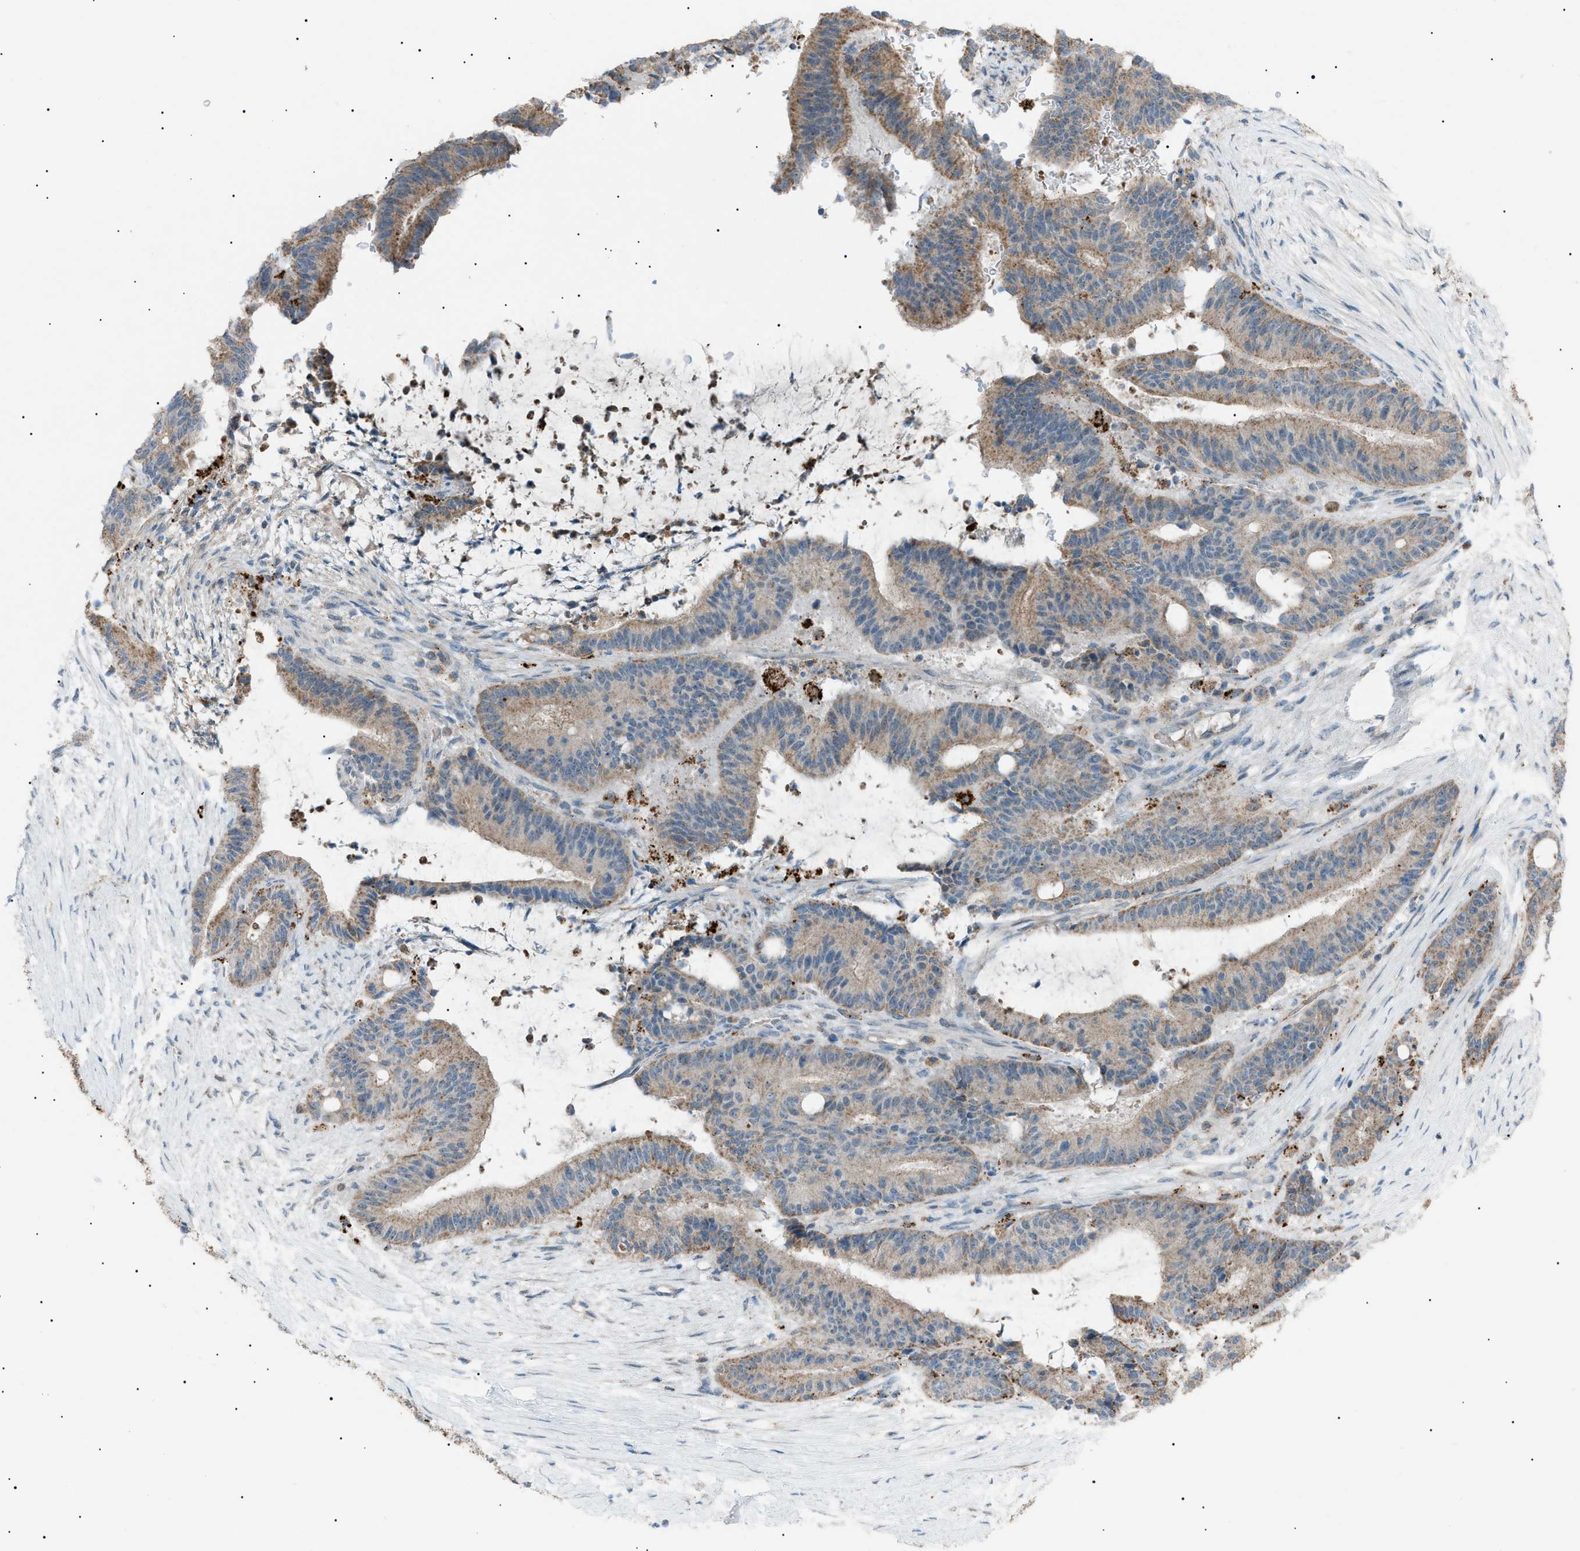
{"staining": {"intensity": "moderate", "quantity": ">75%", "location": "cytoplasmic/membranous"}, "tissue": "liver cancer", "cell_type": "Tumor cells", "image_type": "cancer", "snomed": [{"axis": "morphology", "description": "Cholangiocarcinoma"}, {"axis": "topography", "description": "Liver"}], "caption": "Liver cancer (cholangiocarcinoma) stained with DAB (3,3'-diaminobenzidine) immunohistochemistry (IHC) shows medium levels of moderate cytoplasmic/membranous expression in approximately >75% of tumor cells.", "gene": "ZNF516", "patient": {"sex": "female", "age": 73}}